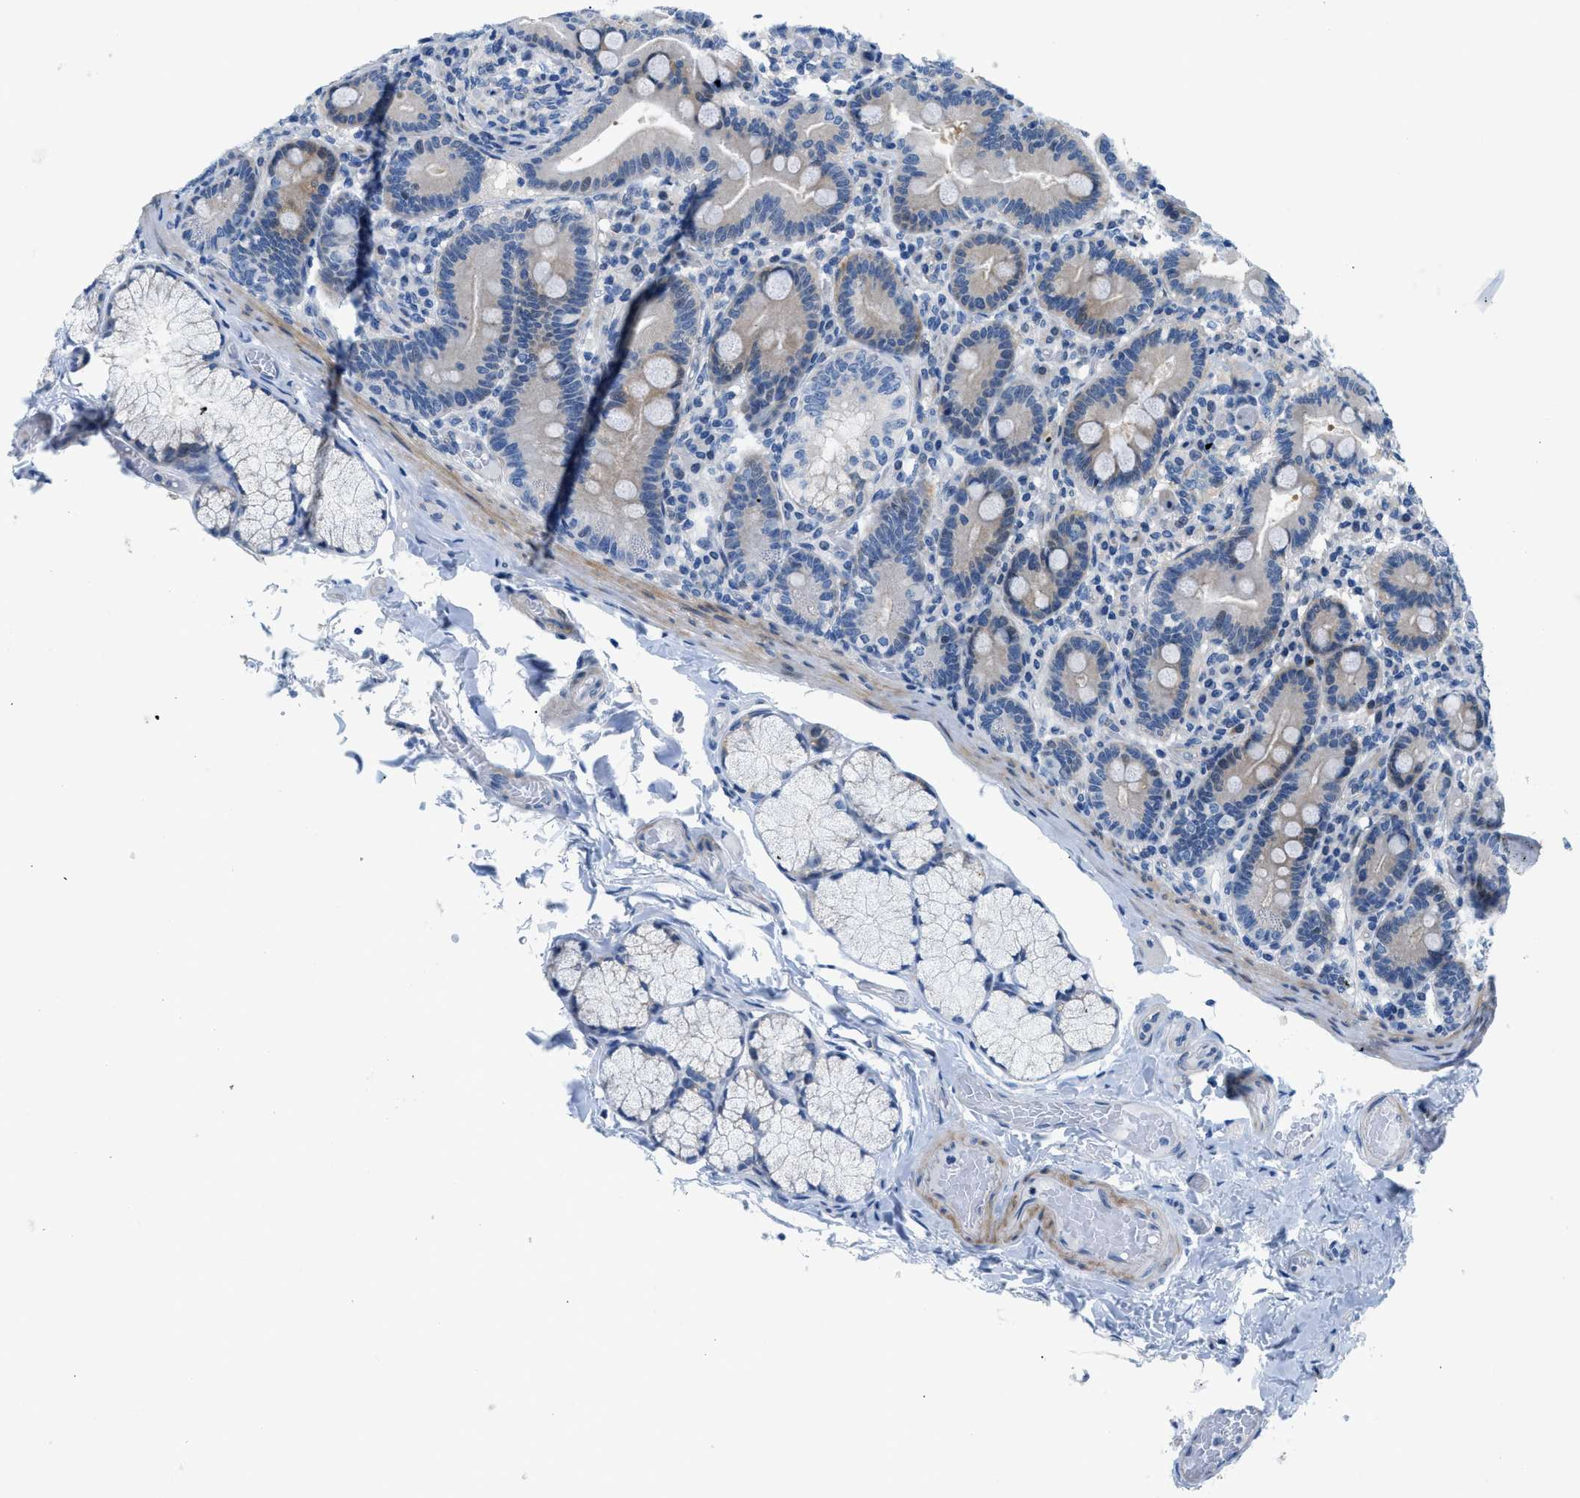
{"staining": {"intensity": "weak", "quantity": "<25%", "location": "cytoplasmic/membranous"}, "tissue": "duodenum", "cell_type": "Glandular cells", "image_type": "normal", "snomed": [{"axis": "morphology", "description": "Normal tissue, NOS"}, {"axis": "topography", "description": "Duodenum"}], "caption": "This is a photomicrograph of IHC staining of unremarkable duodenum, which shows no staining in glandular cells.", "gene": "FDCSP", "patient": {"sex": "male", "age": 54}}